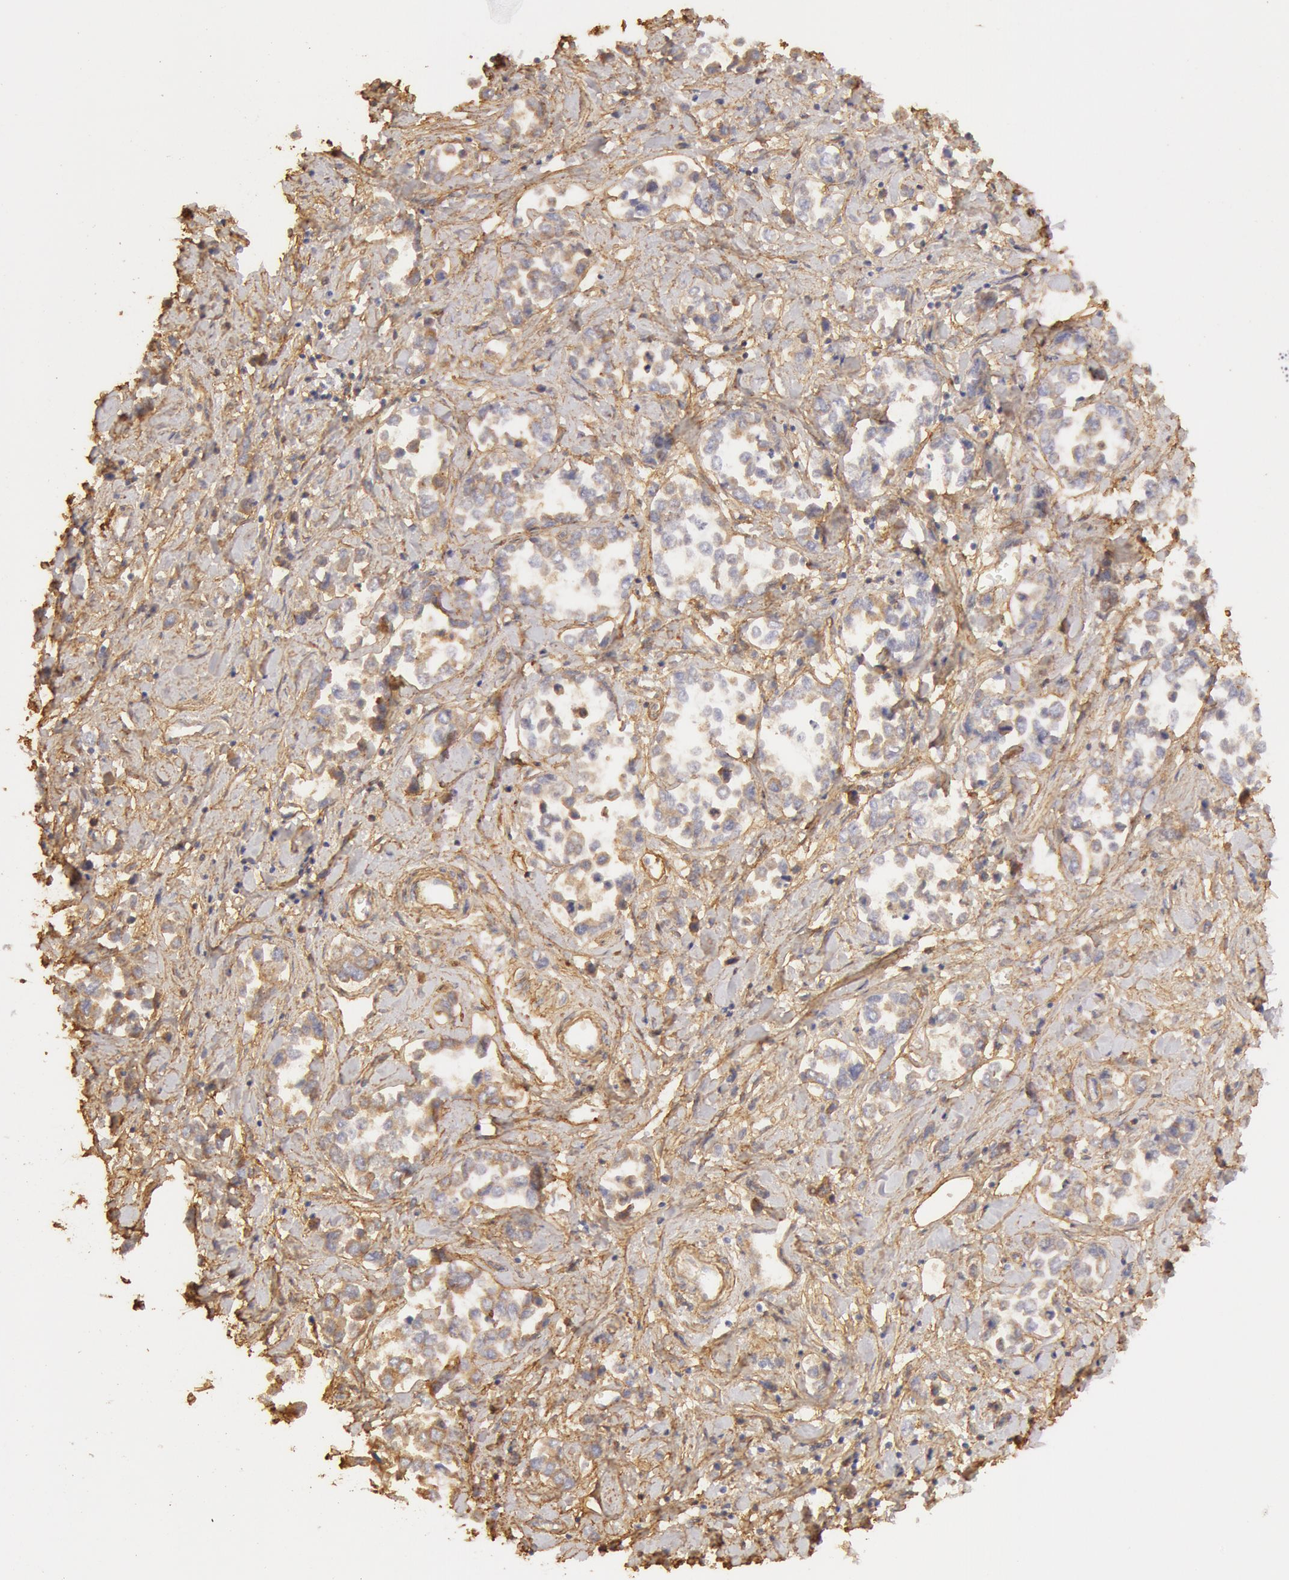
{"staining": {"intensity": "negative", "quantity": "none", "location": "none"}, "tissue": "stomach cancer", "cell_type": "Tumor cells", "image_type": "cancer", "snomed": [{"axis": "morphology", "description": "Adenocarcinoma, NOS"}, {"axis": "topography", "description": "Stomach, upper"}], "caption": "The immunohistochemistry (IHC) image has no significant expression in tumor cells of stomach cancer tissue.", "gene": "COL4A1", "patient": {"sex": "male", "age": 76}}